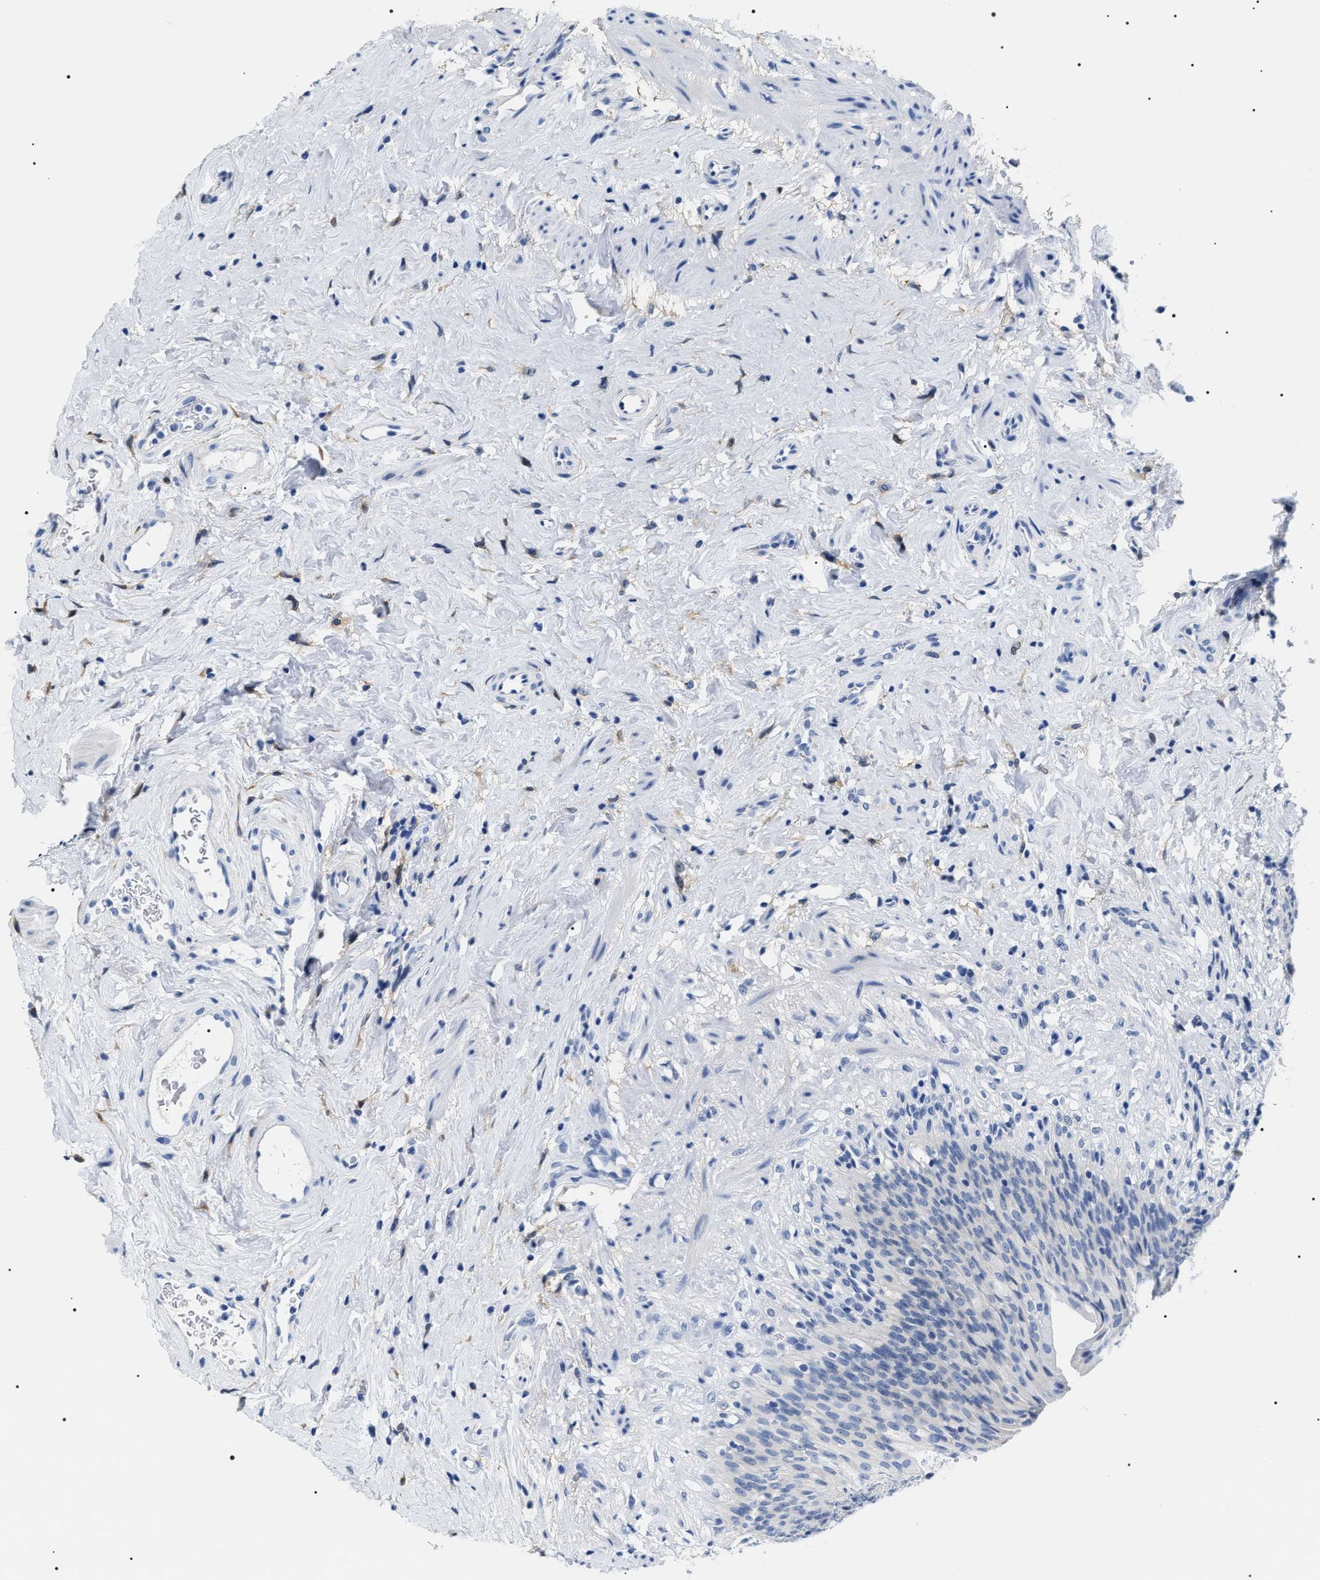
{"staining": {"intensity": "negative", "quantity": "none", "location": "none"}, "tissue": "urinary bladder", "cell_type": "Urothelial cells", "image_type": "normal", "snomed": [{"axis": "morphology", "description": "Normal tissue, NOS"}, {"axis": "topography", "description": "Urinary bladder"}], "caption": "IHC image of benign urinary bladder stained for a protein (brown), which exhibits no staining in urothelial cells. (IHC, brightfield microscopy, high magnification).", "gene": "ADH4", "patient": {"sex": "female", "age": 79}}